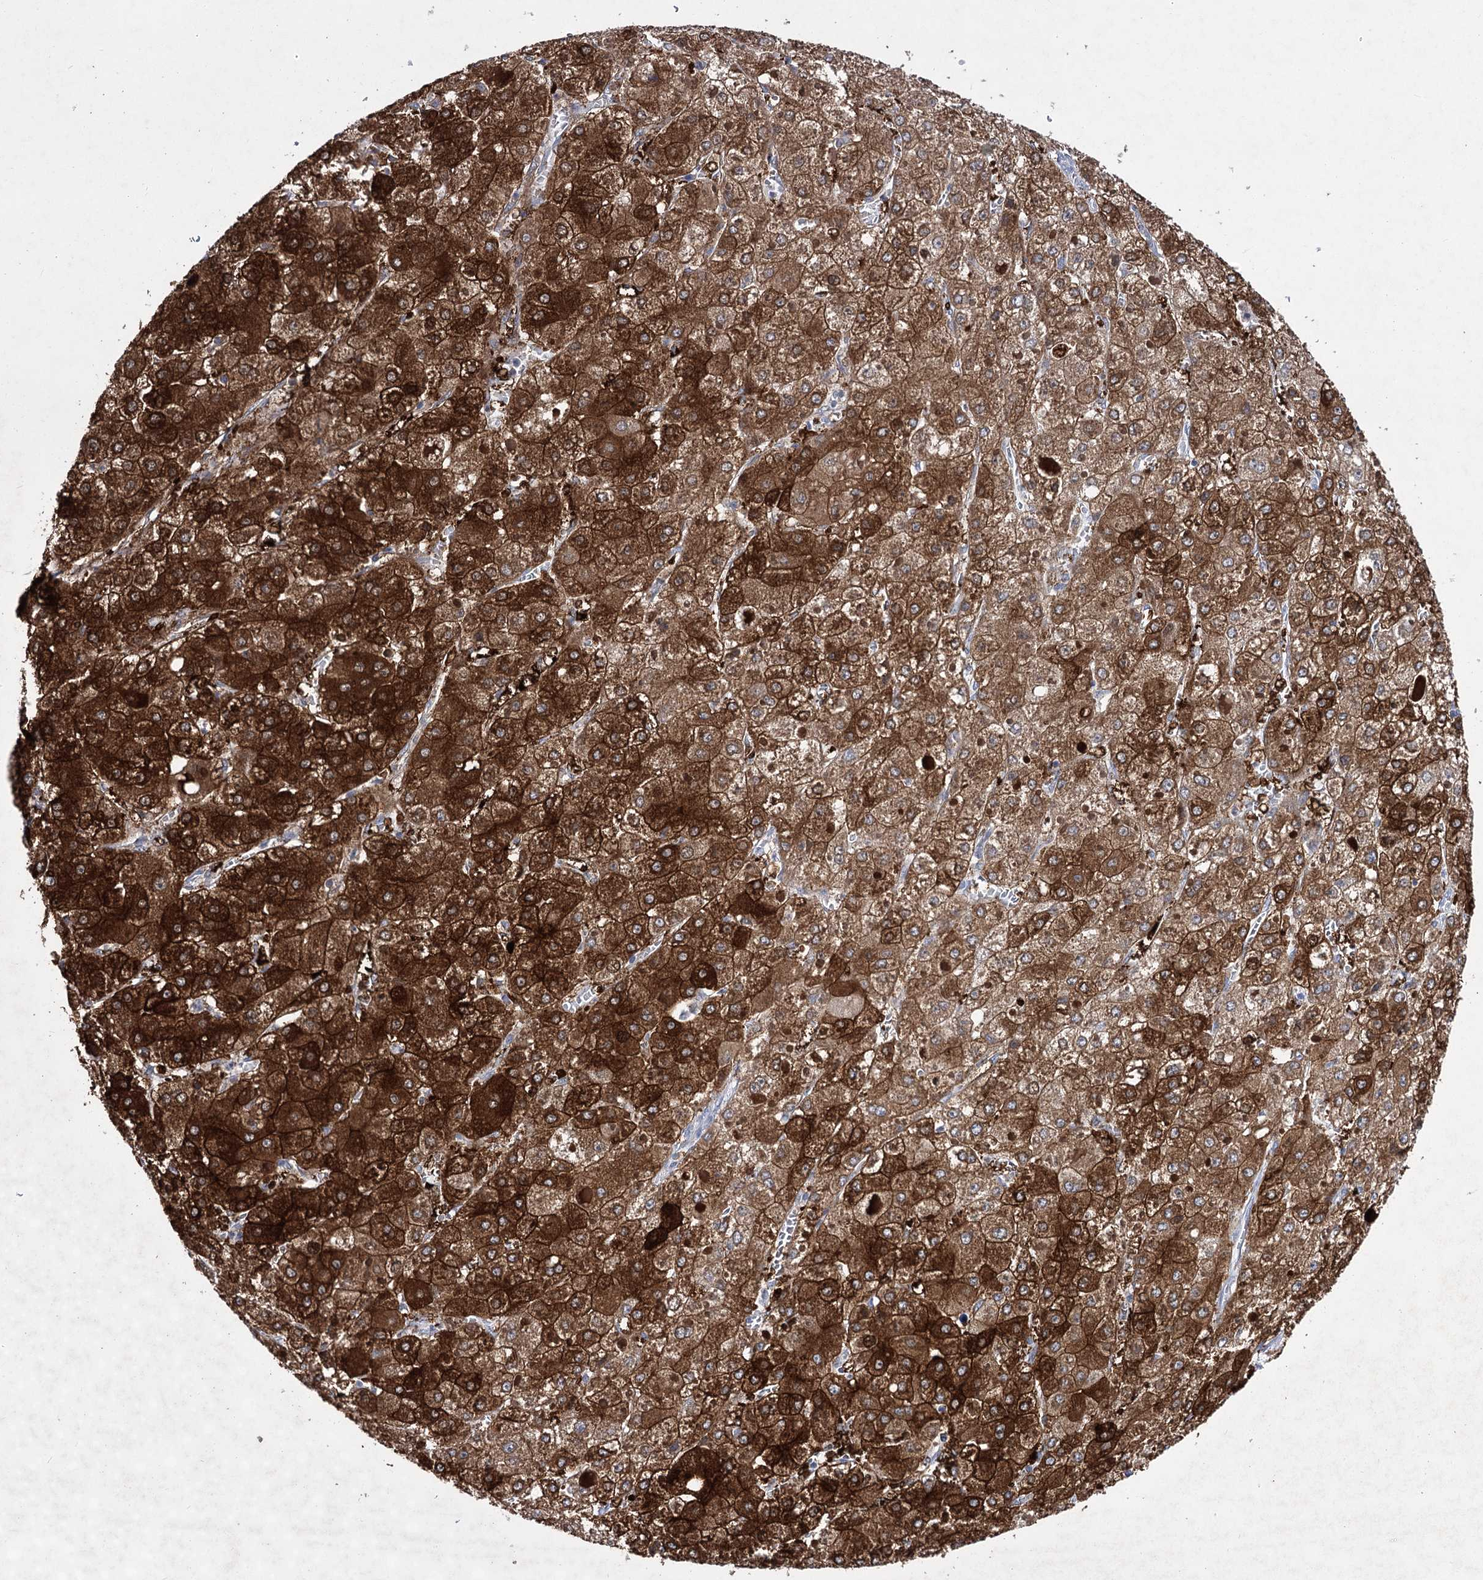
{"staining": {"intensity": "strong", "quantity": ">75%", "location": "cytoplasmic/membranous,nuclear"}, "tissue": "liver cancer", "cell_type": "Tumor cells", "image_type": "cancer", "snomed": [{"axis": "morphology", "description": "Carcinoma, Hepatocellular, NOS"}, {"axis": "topography", "description": "Liver"}], "caption": "Strong cytoplasmic/membranous and nuclear expression is appreciated in about >75% of tumor cells in liver cancer.", "gene": "UGDH", "patient": {"sex": "female", "age": 73}}